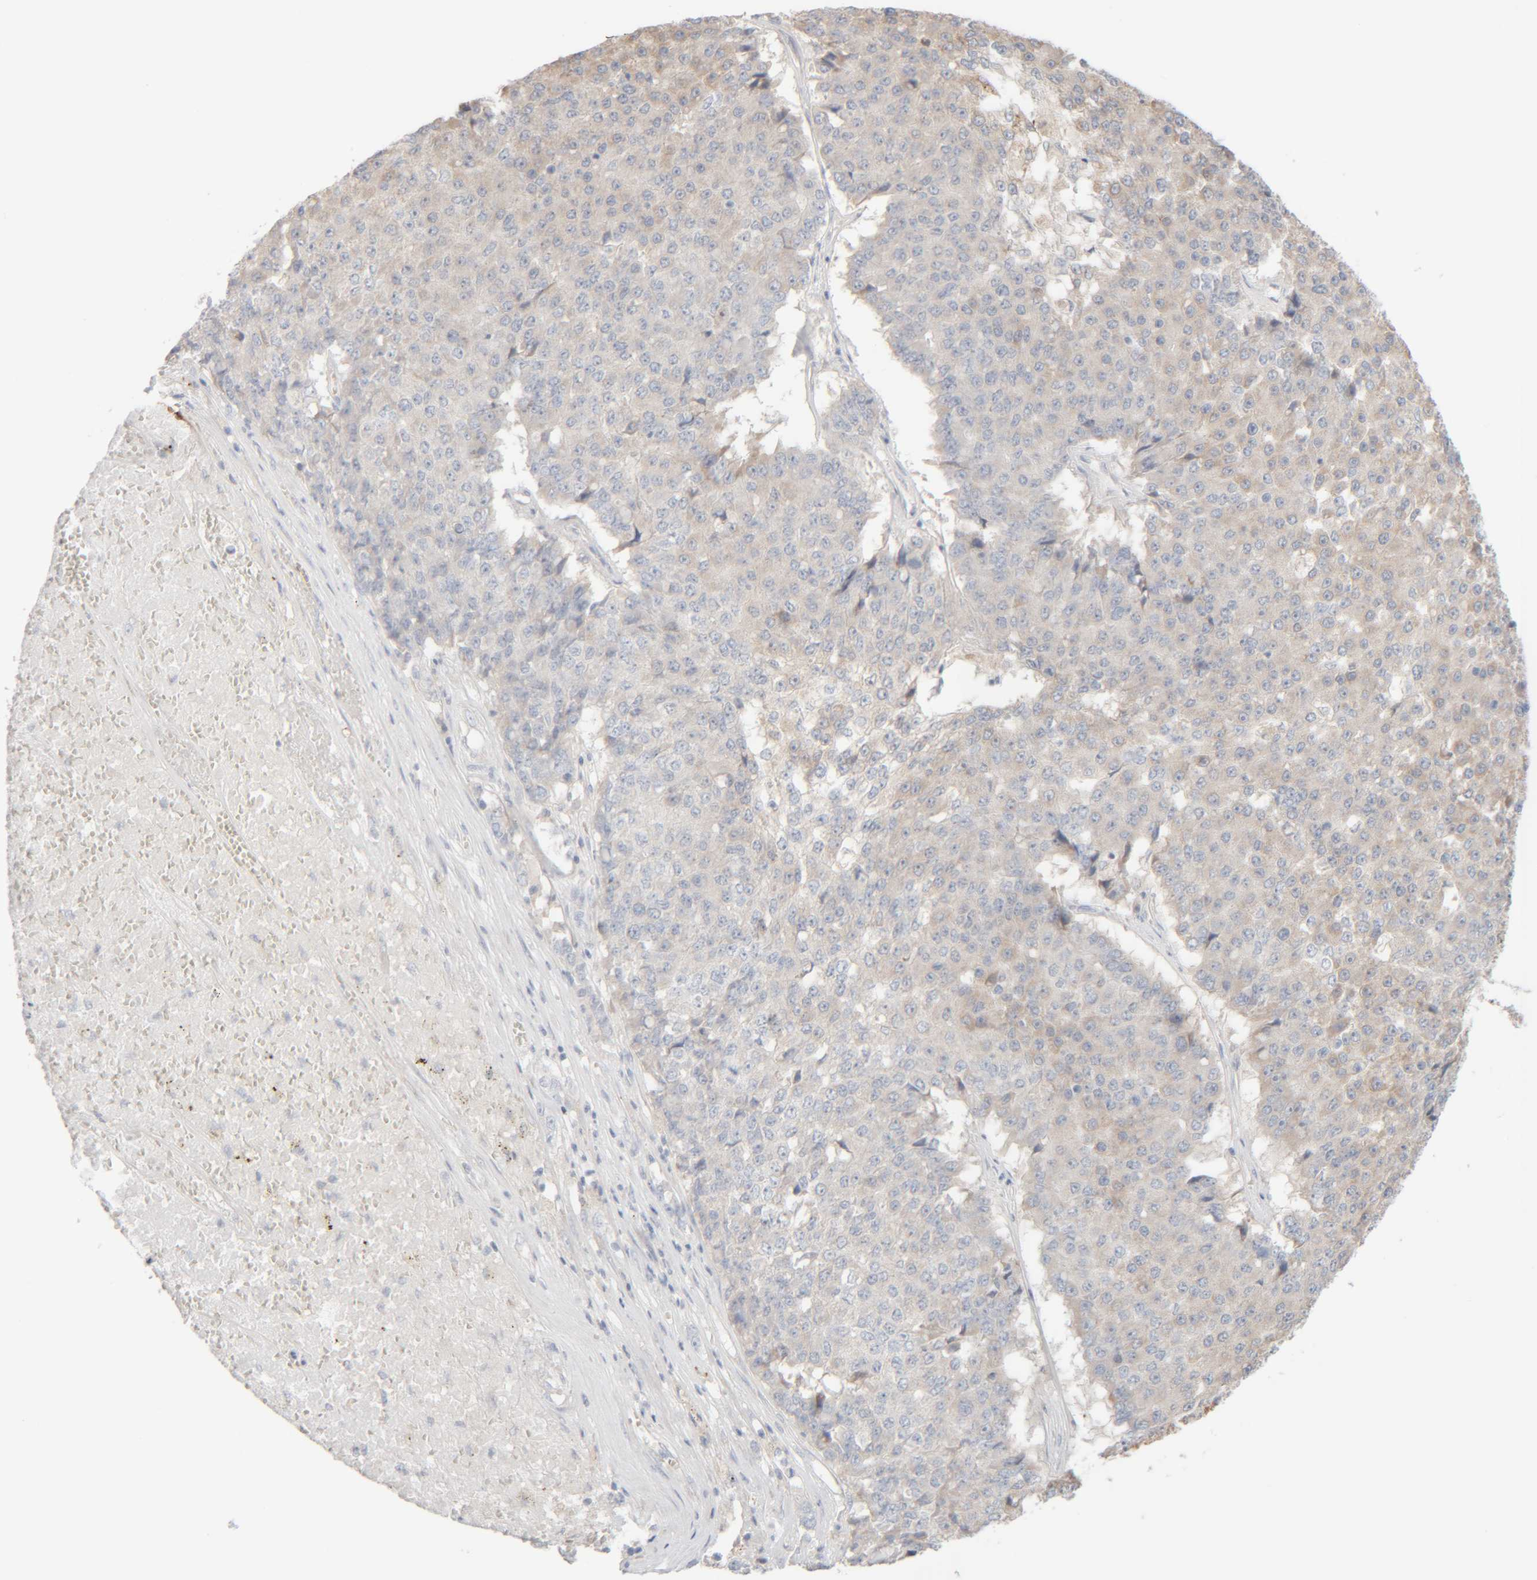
{"staining": {"intensity": "negative", "quantity": "none", "location": "none"}, "tissue": "pancreatic cancer", "cell_type": "Tumor cells", "image_type": "cancer", "snomed": [{"axis": "morphology", "description": "Adenocarcinoma, NOS"}, {"axis": "topography", "description": "Pancreas"}], "caption": "Immunohistochemistry (IHC) of human pancreatic adenocarcinoma displays no staining in tumor cells.", "gene": "RIDA", "patient": {"sex": "male", "age": 50}}